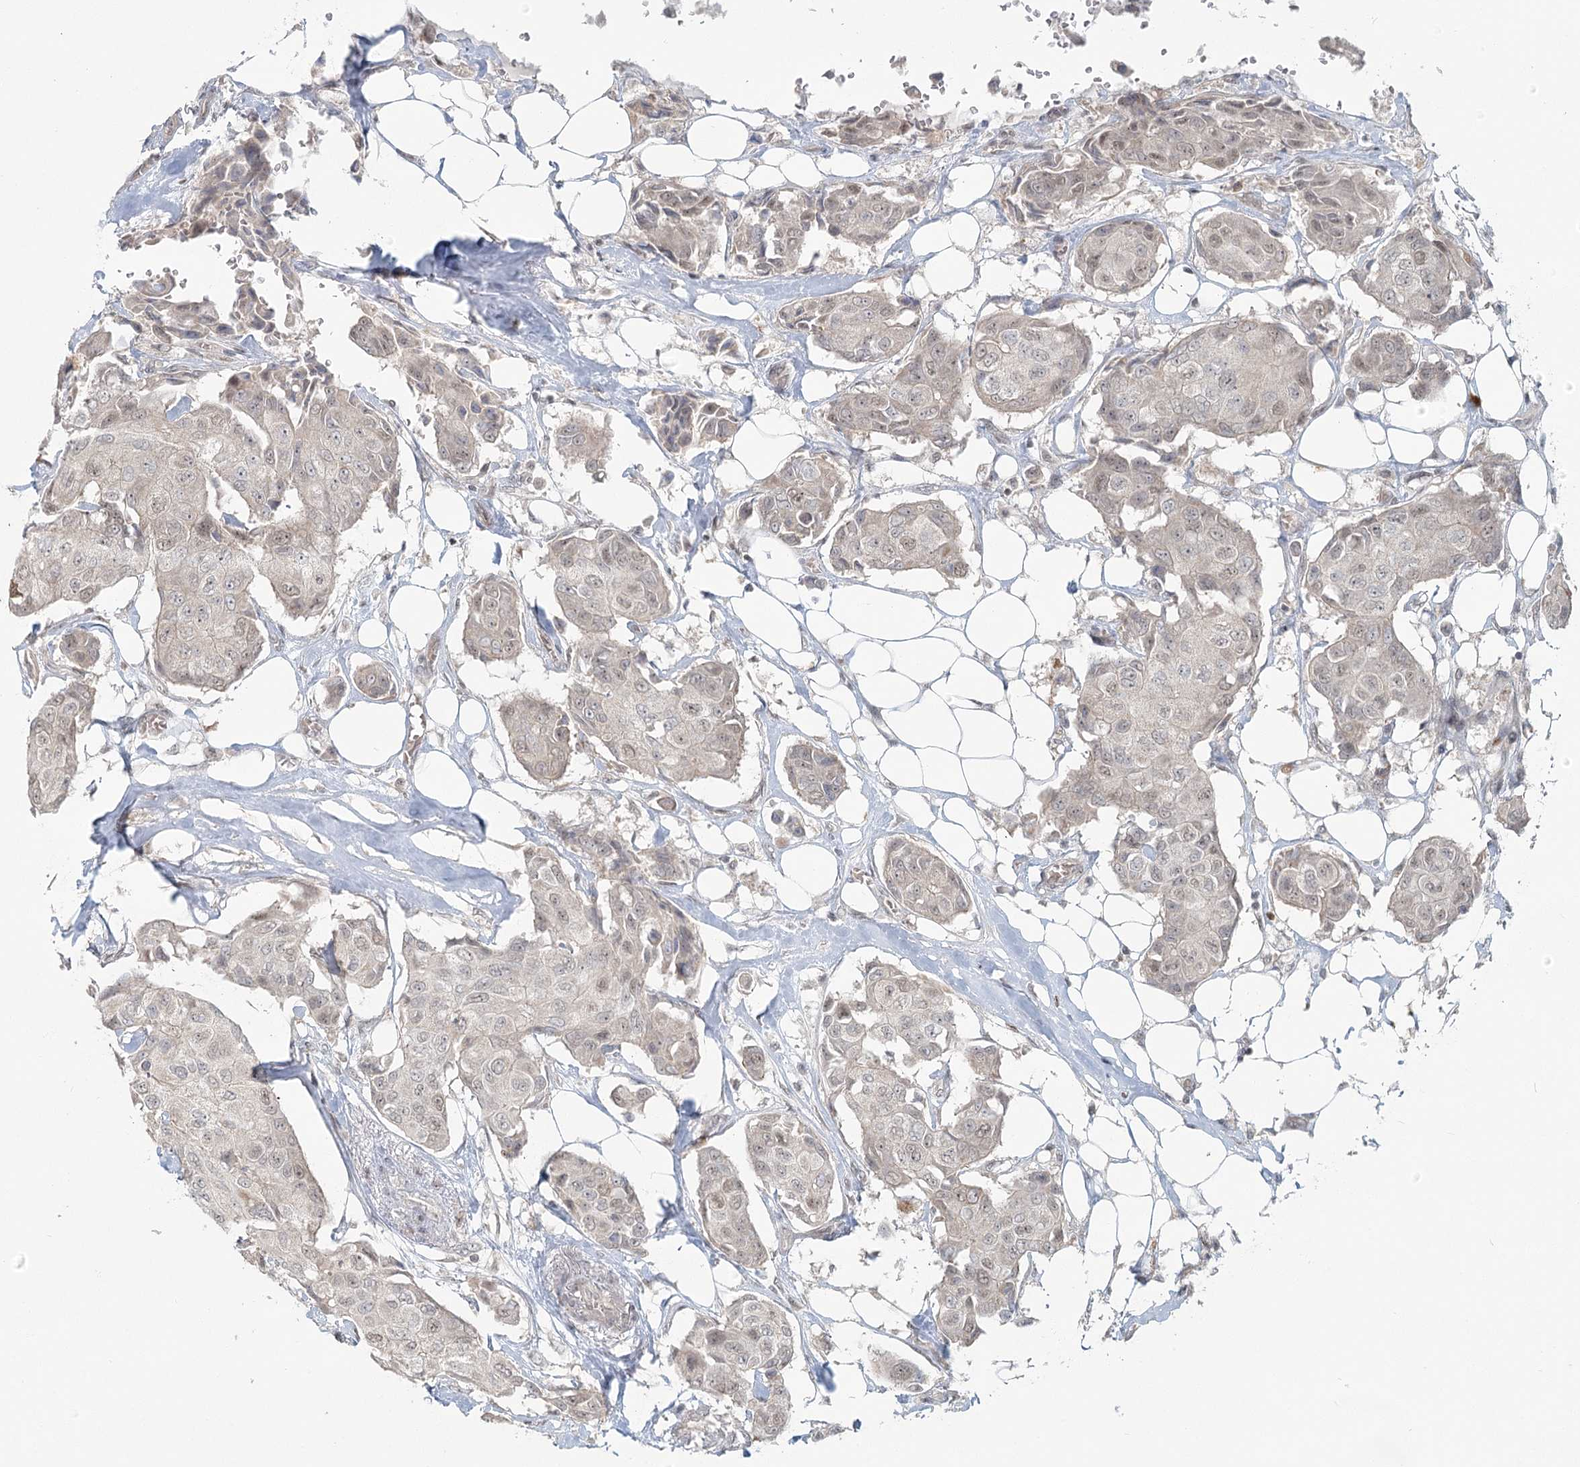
{"staining": {"intensity": "weak", "quantity": "<25%", "location": "nuclear"}, "tissue": "breast cancer", "cell_type": "Tumor cells", "image_type": "cancer", "snomed": [{"axis": "morphology", "description": "Duct carcinoma"}, {"axis": "topography", "description": "Breast"}], "caption": "Human breast intraductal carcinoma stained for a protein using IHC exhibits no expression in tumor cells.", "gene": "R3HCC1L", "patient": {"sex": "female", "age": 80}}